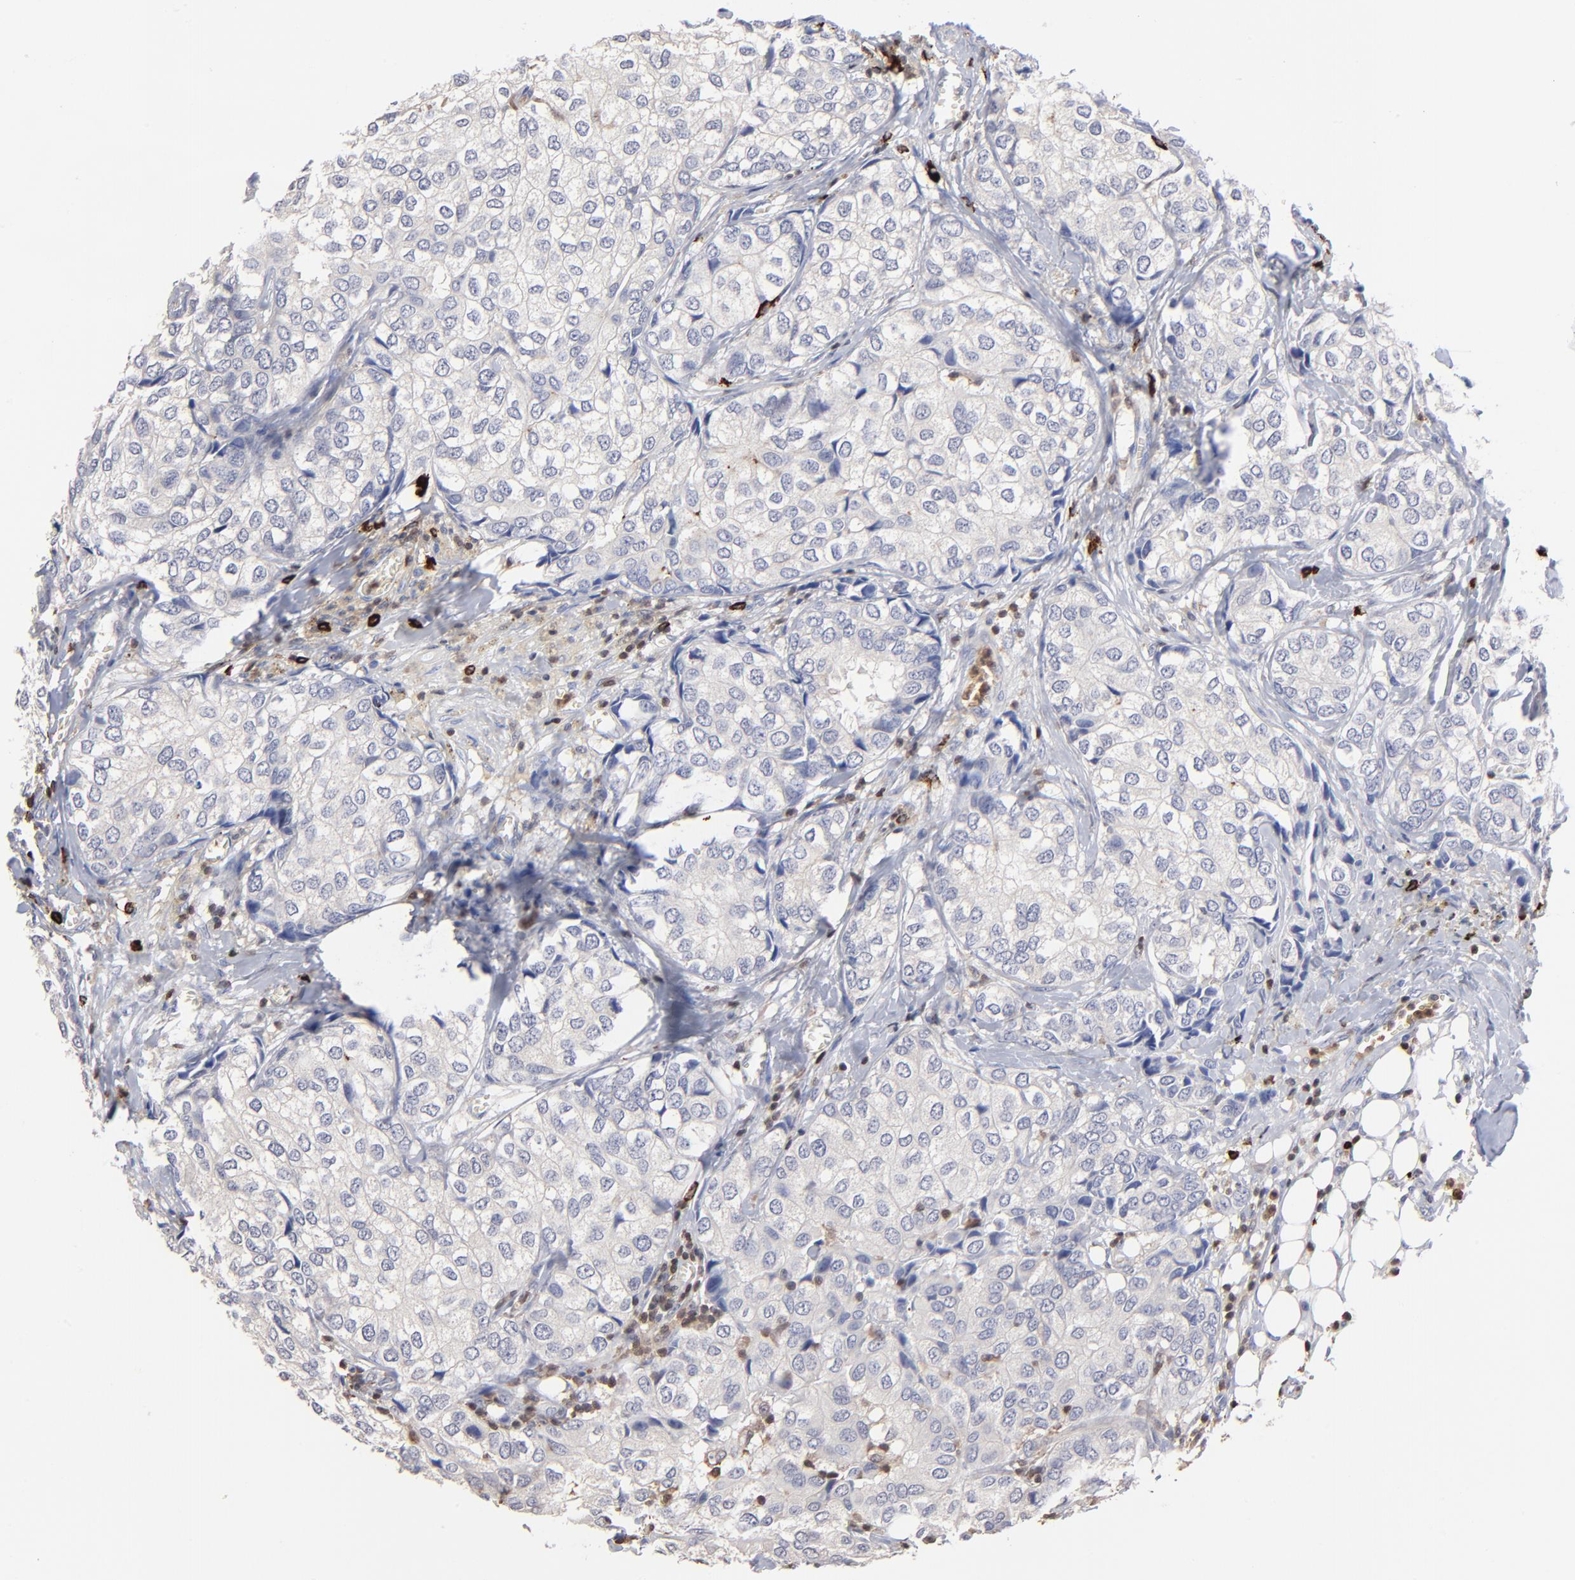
{"staining": {"intensity": "negative", "quantity": "none", "location": "none"}, "tissue": "breast cancer", "cell_type": "Tumor cells", "image_type": "cancer", "snomed": [{"axis": "morphology", "description": "Duct carcinoma"}, {"axis": "topography", "description": "Breast"}], "caption": "This is an immunohistochemistry photomicrograph of human breast invasive ductal carcinoma. There is no expression in tumor cells.", "gene": "TBXT", "patient": {"sex": "female", "age": 68}}